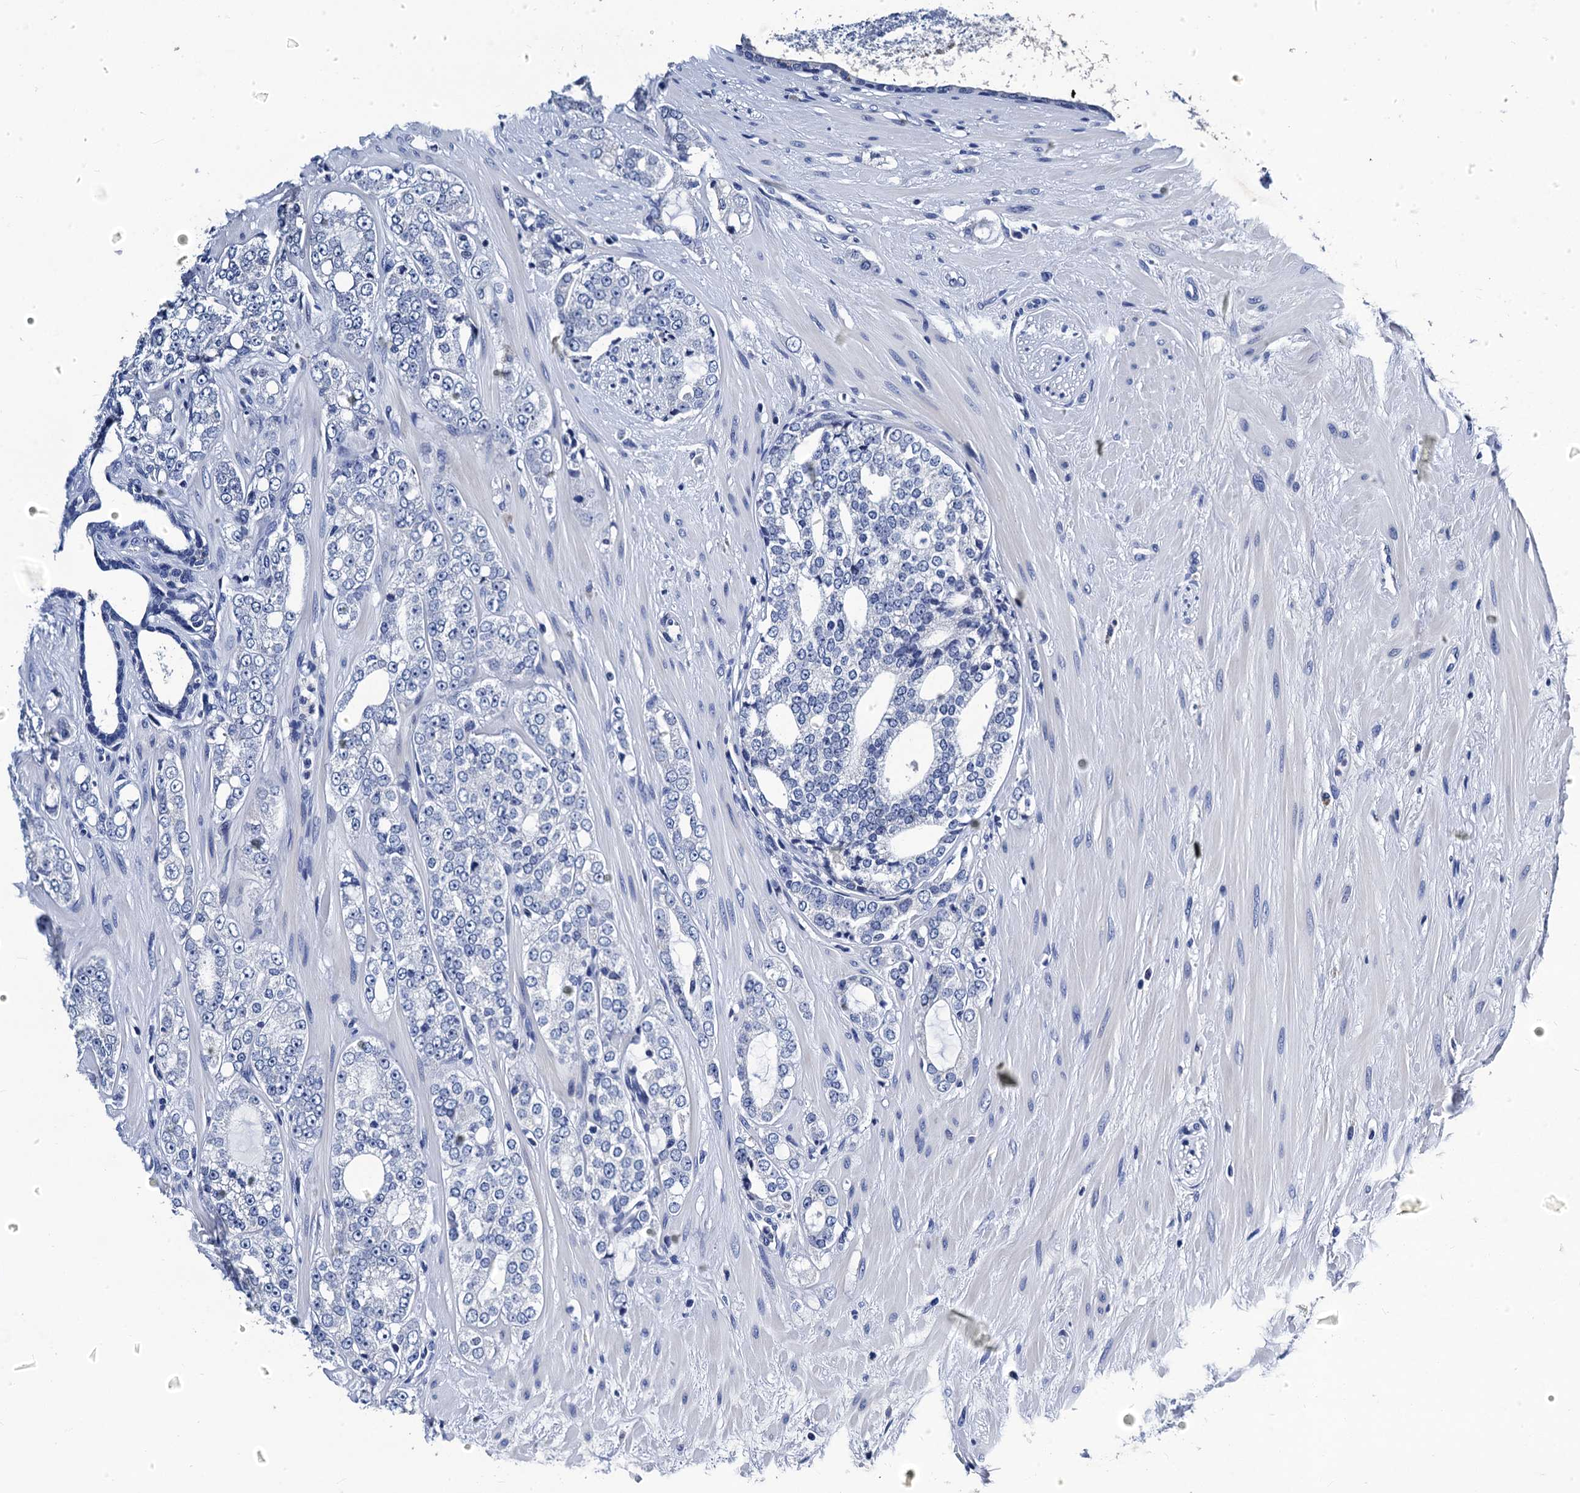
{"staining": {"intensity": "negative", "quantity": "none", "location": "none"}, "tissue": "prostate cancer", "cell_type": "Tumor cells", "image_type": "cancer", "snomed": [{"axis": "morphology", "description": "Adenocarcinoma, High grade"}, {"axis": "topography", "description": "Prostate"}], "caption": "IHC of prostate cancer reveals no staining in tumor cells. Nuclei are stained in blue.", "gene": "LRRC30", "patient": {"sex": "male", "age": 64}}